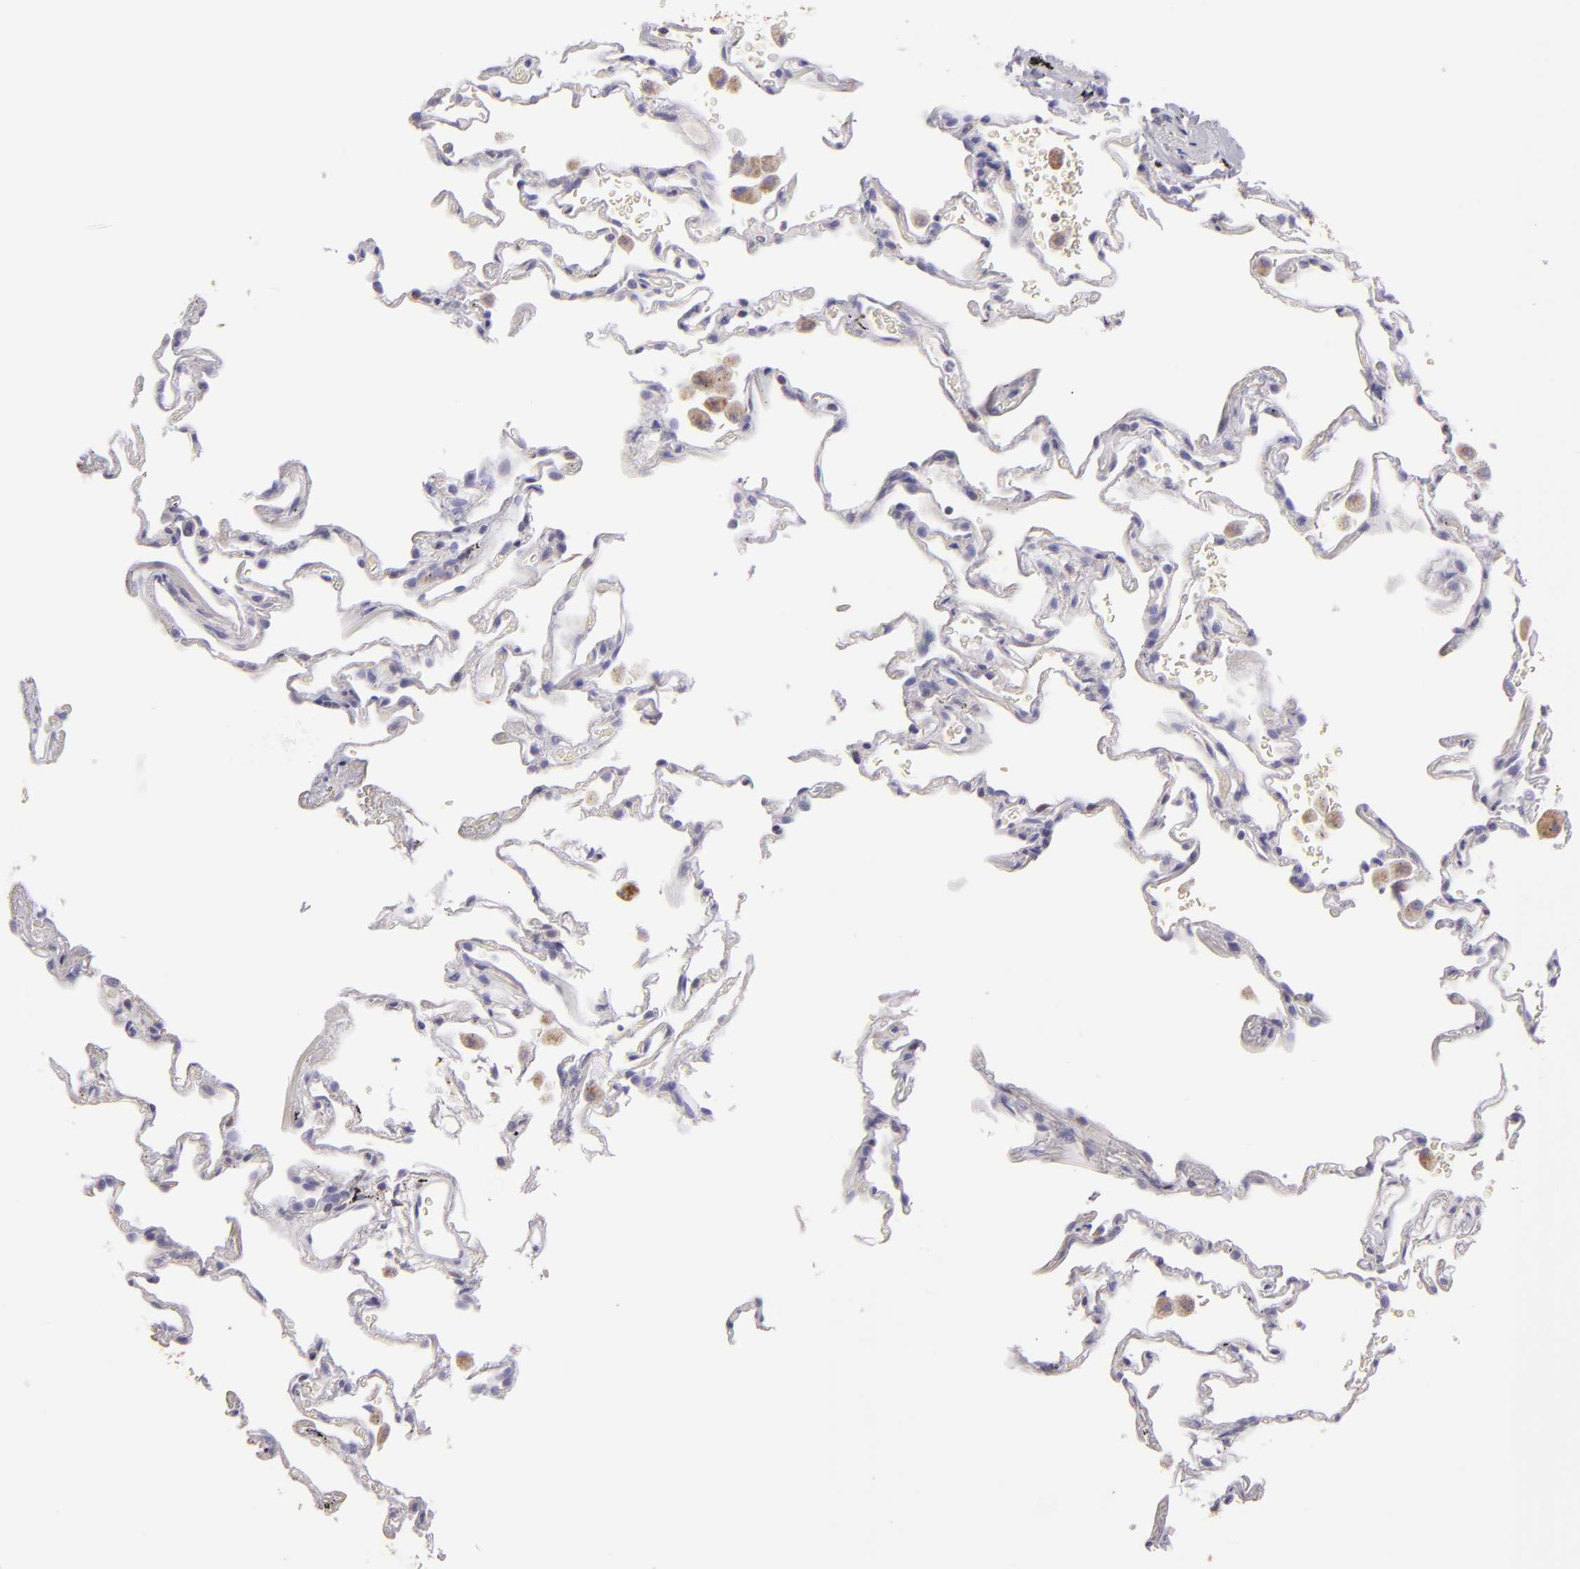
{"staining": {"intensity": "negative", "quantity": "none", "location": "none"}, "tissue": "lung", "cell_type": "Alveolar cells", "image_type": "normal", "snomed": [{"axis": "morphology", "description": "Normal tissue, NOS"}, {"axis": "morphology", "description": "Inflammation, NOS"}, {"axis": "topography", "description": "Lung"}], "caption": "Benign lung was stained to show a protein in brown. There is no significant expression in alveolar cells.", "gene": "HSPD1", "patient": {"sex": "male", "age": 69}}